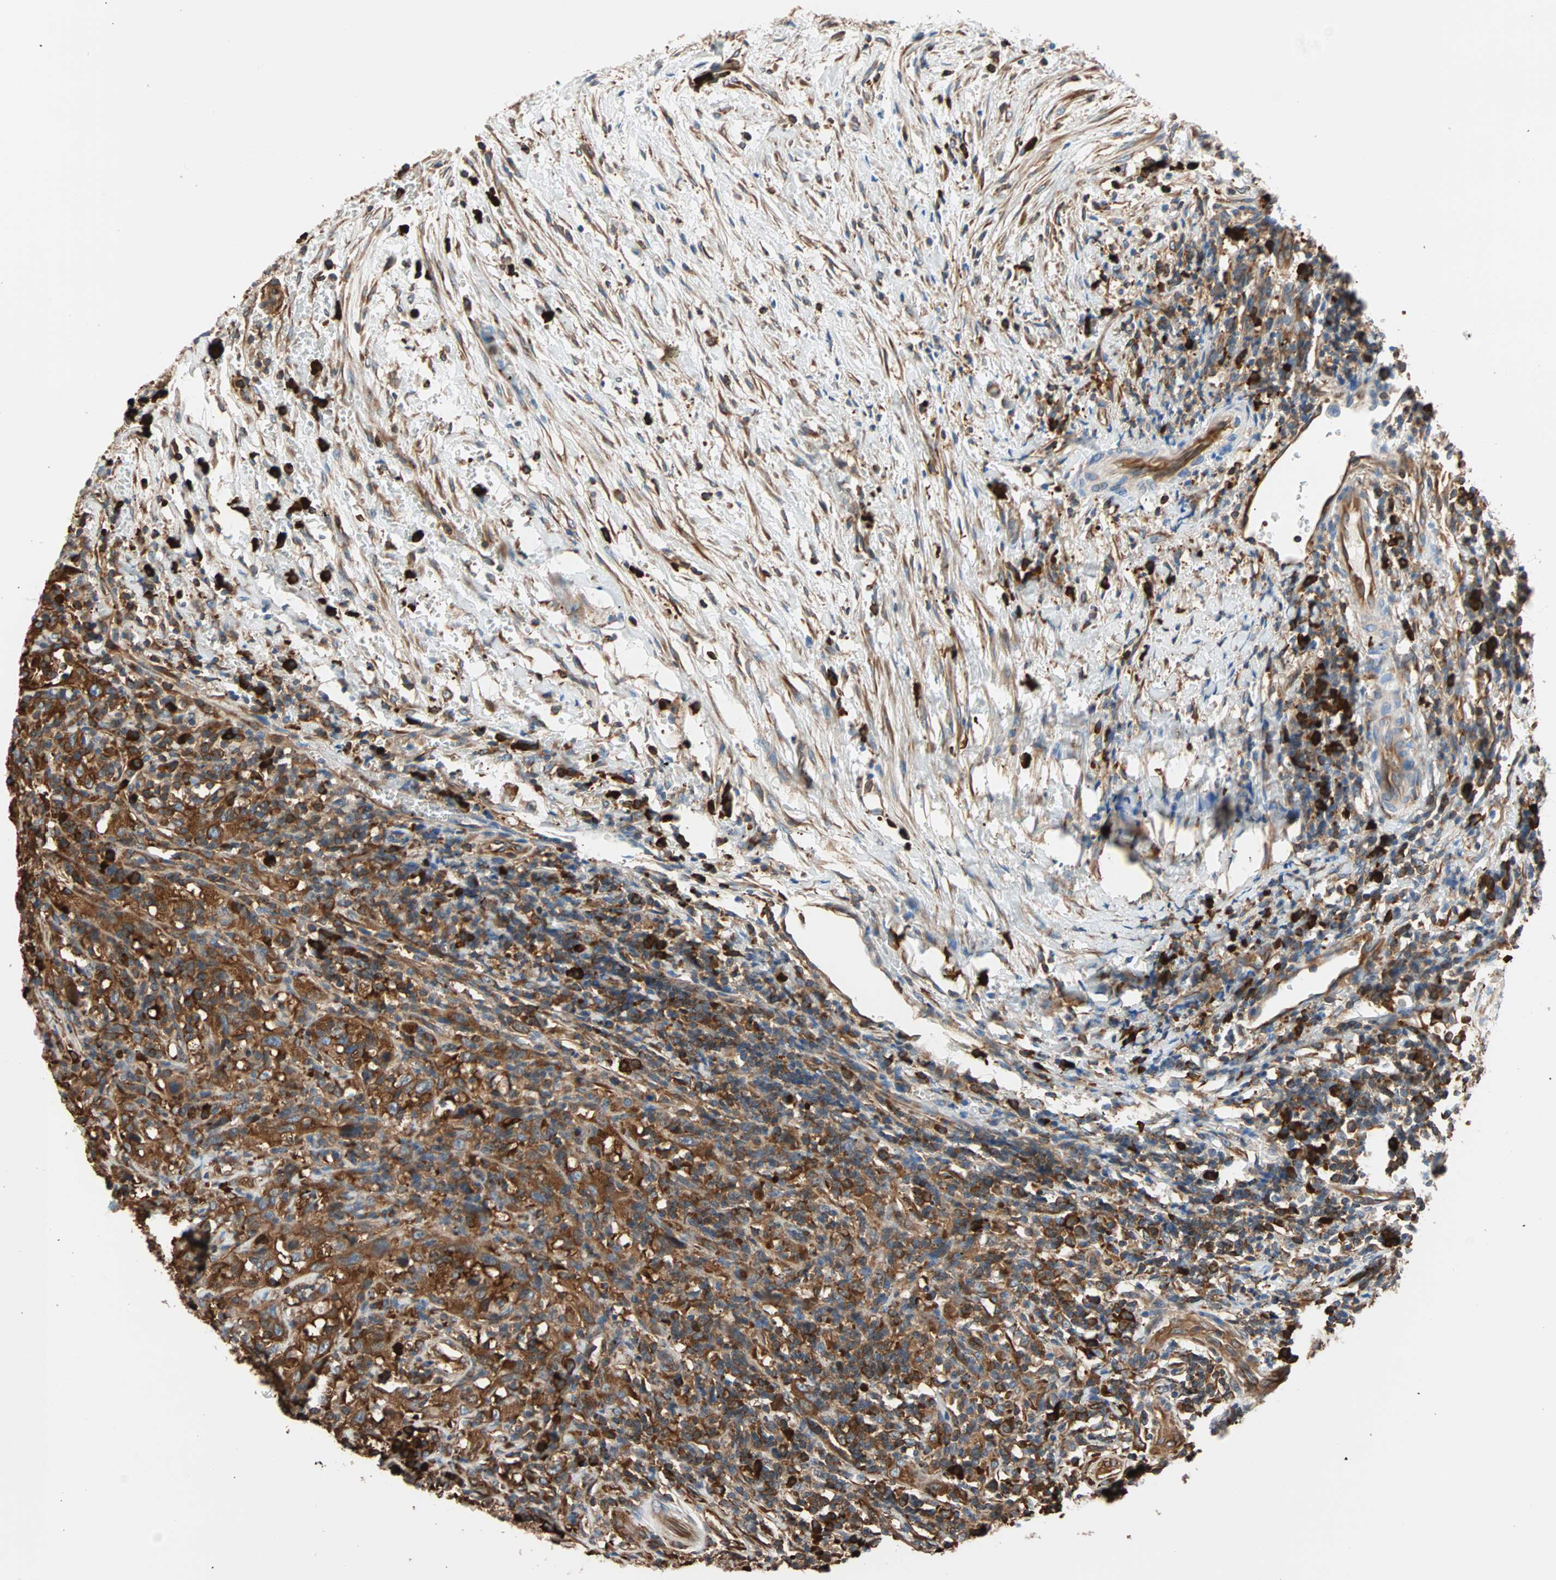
{"staining": {"intensity": "strong", "quantity": ">75%", "location": "cytoplasmic/membranous"}, "tissue": "urothelial cancer", "cell_type": "Tumor cells", "image_type": "cancer", "snomed": [{"axis": "morphology", "description": "Urothelial carcinoma, High grade"}, {"axis": "topography", "description": "Urinary bladder"}], "caption": "Tumor cells display high levels of strong cytoplasmic/membranous positivity in approximately >75% of cells in urothelial carcinoma (high-grade). The protein of interest is stained brown, and the nuclei are stained in blue (DAB (3,3'-diaminobenzidine) IHC with brightfield microscopy, high magnification).", "gene": "EEF2", "patient": {"sex": "male", "age": 61}}